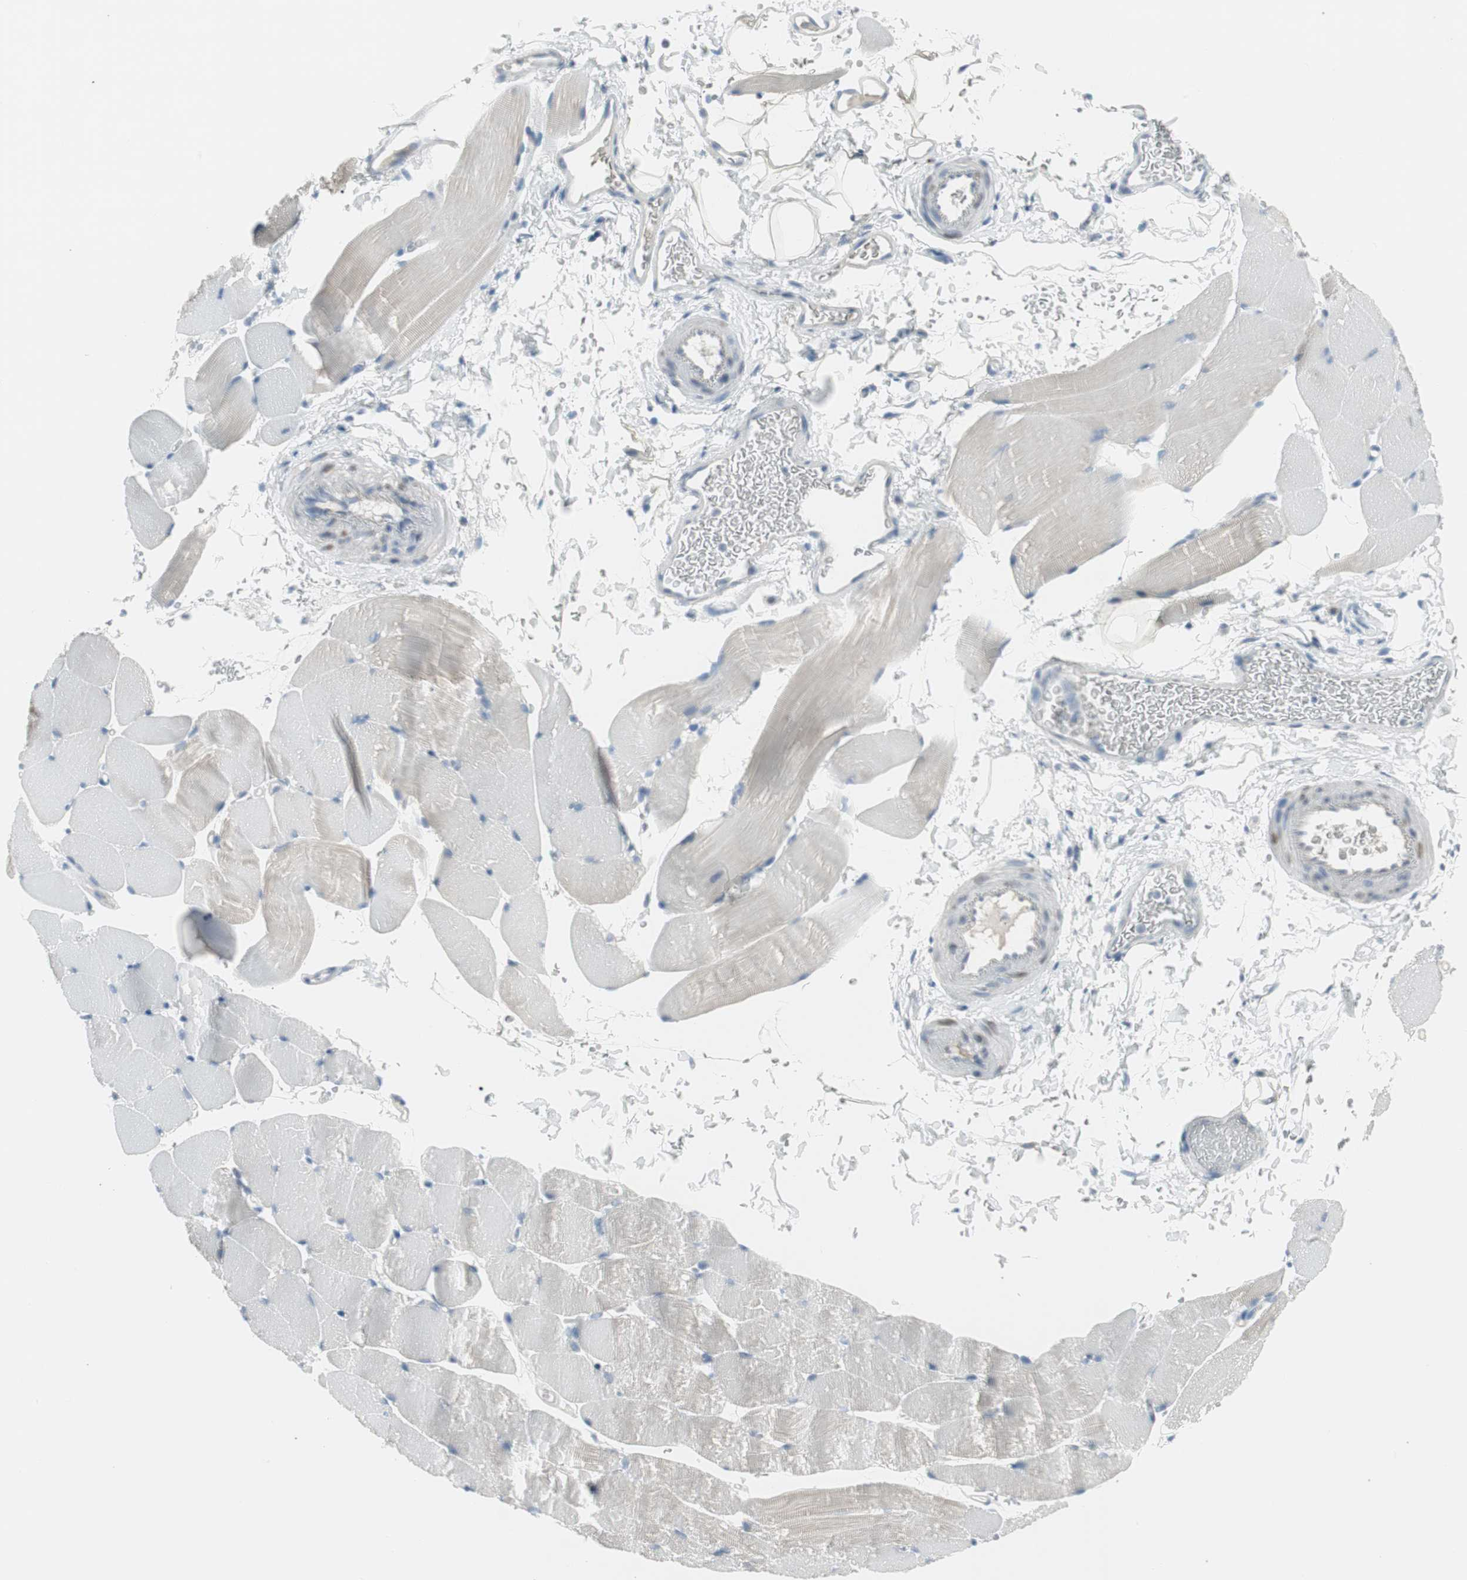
{"staining": {"intensity": "weak", "quantity": "<25%", "location": "cytoplasmic/membranous"}, "tissue": "skeletal muscle", "cell_type": "Myocytes", "image_type": "normal", "snomed": [{"axis": "morphology", "description": "Normal tissue, NOS"}, {"axis": "topography", "description": "Skeletal muscle"}, {"axis": "topography", "description": "Parathyroid gland"}], "caption": "DAB (3,3'-diaminobenzidine) immunohistochemical staining of benign skeletal muscle demonstrates no significant positivity in myocytes.", "gene": "AGR2", "patient": {"sex": "female", "age": 37}}